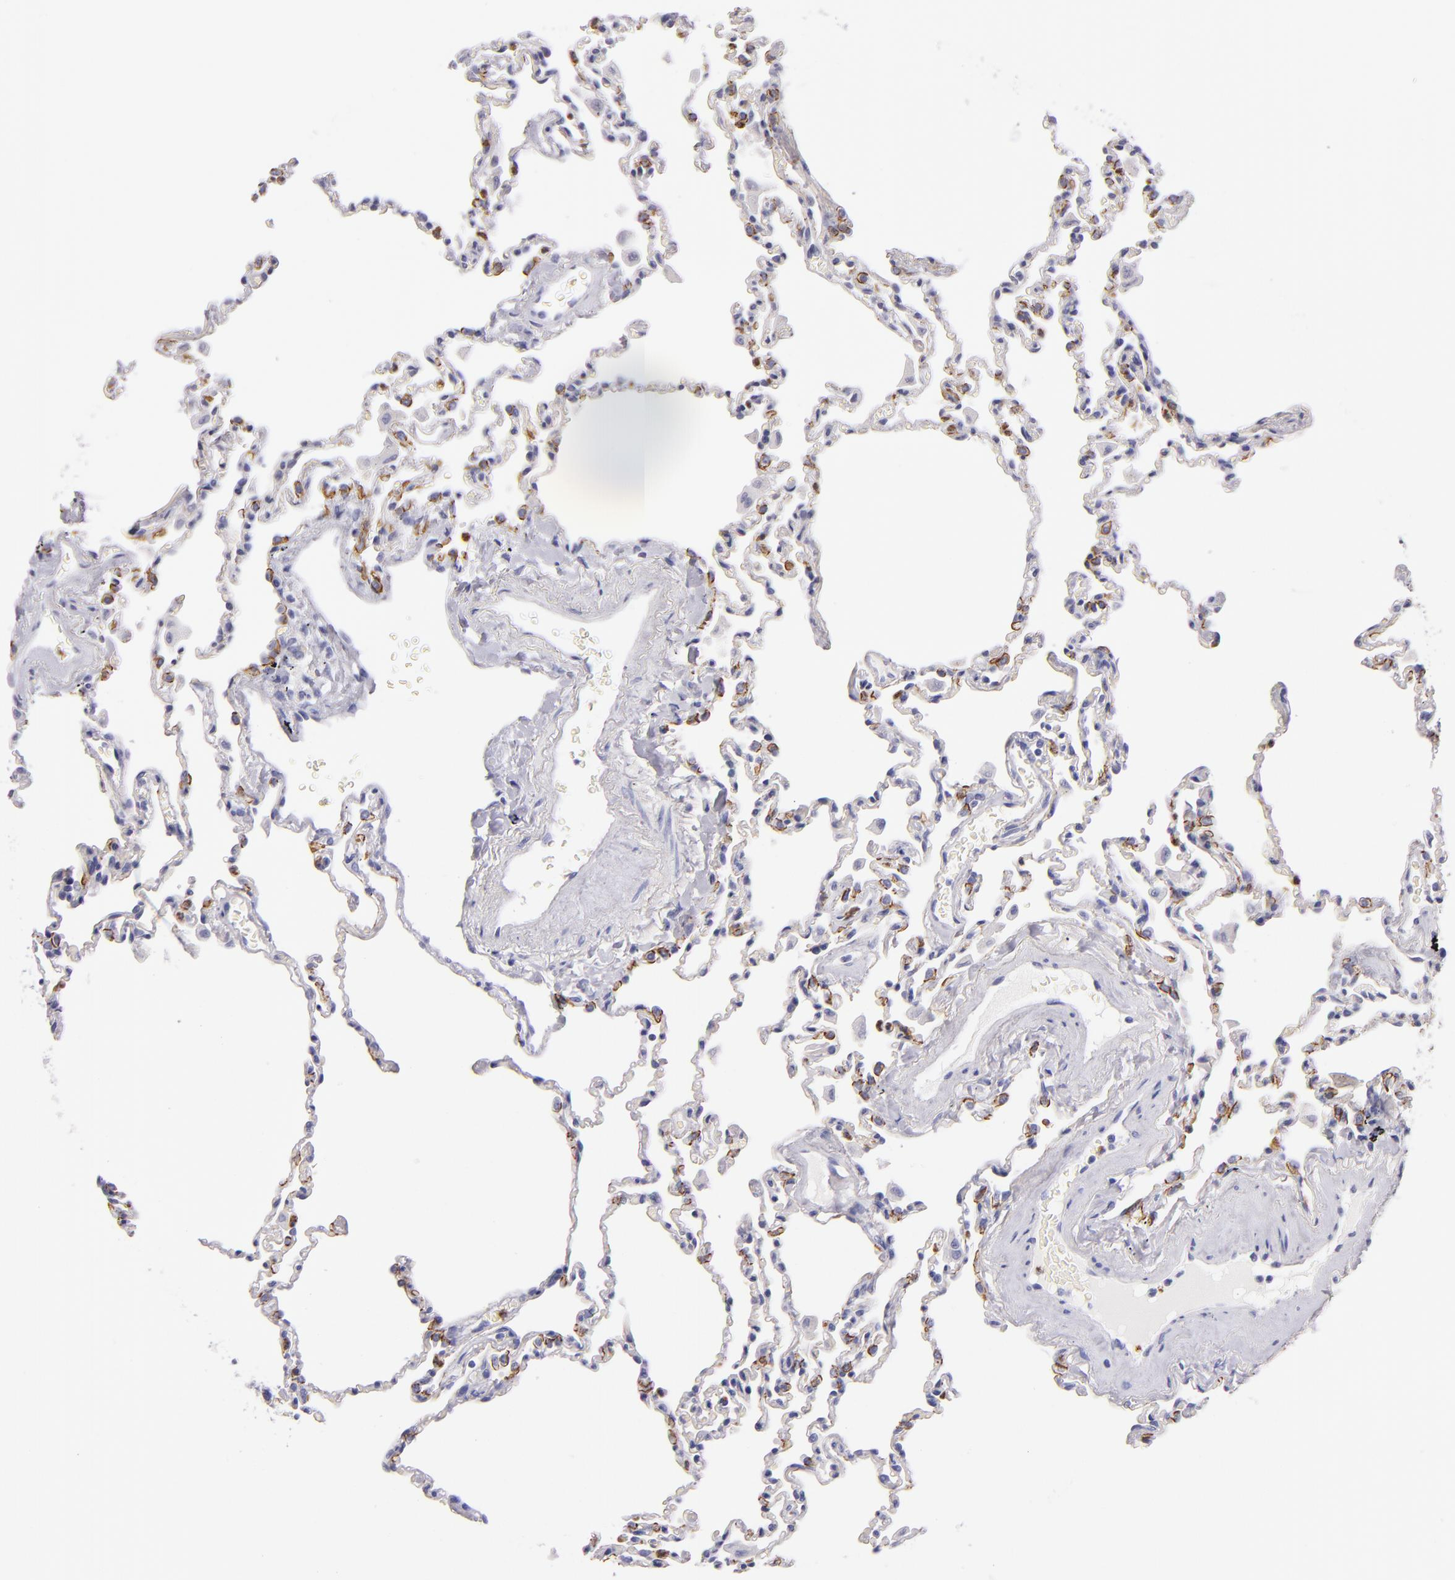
{"staining": {"intensity": "moderate", "quantity": "25%-75%", "location": "cytoplasmic/membranous"}, "tissue": "lung", "cell_type": "Alveolar cells", "image_type": "normal", "snomed": [{"axis": "morphology", "description": "Normal tissue, NOS"}, {"axis": "topography", "description": "Lung"}], "caption": "Immunohistochemical staining of normal human lung reveals 25%-75% levels of moderate cytoplasmic/membranous protein positivity in about 25%-75% of alveolar cells.", "gene": "CDH3", "patient": {"sex": "male", "age": 59}}